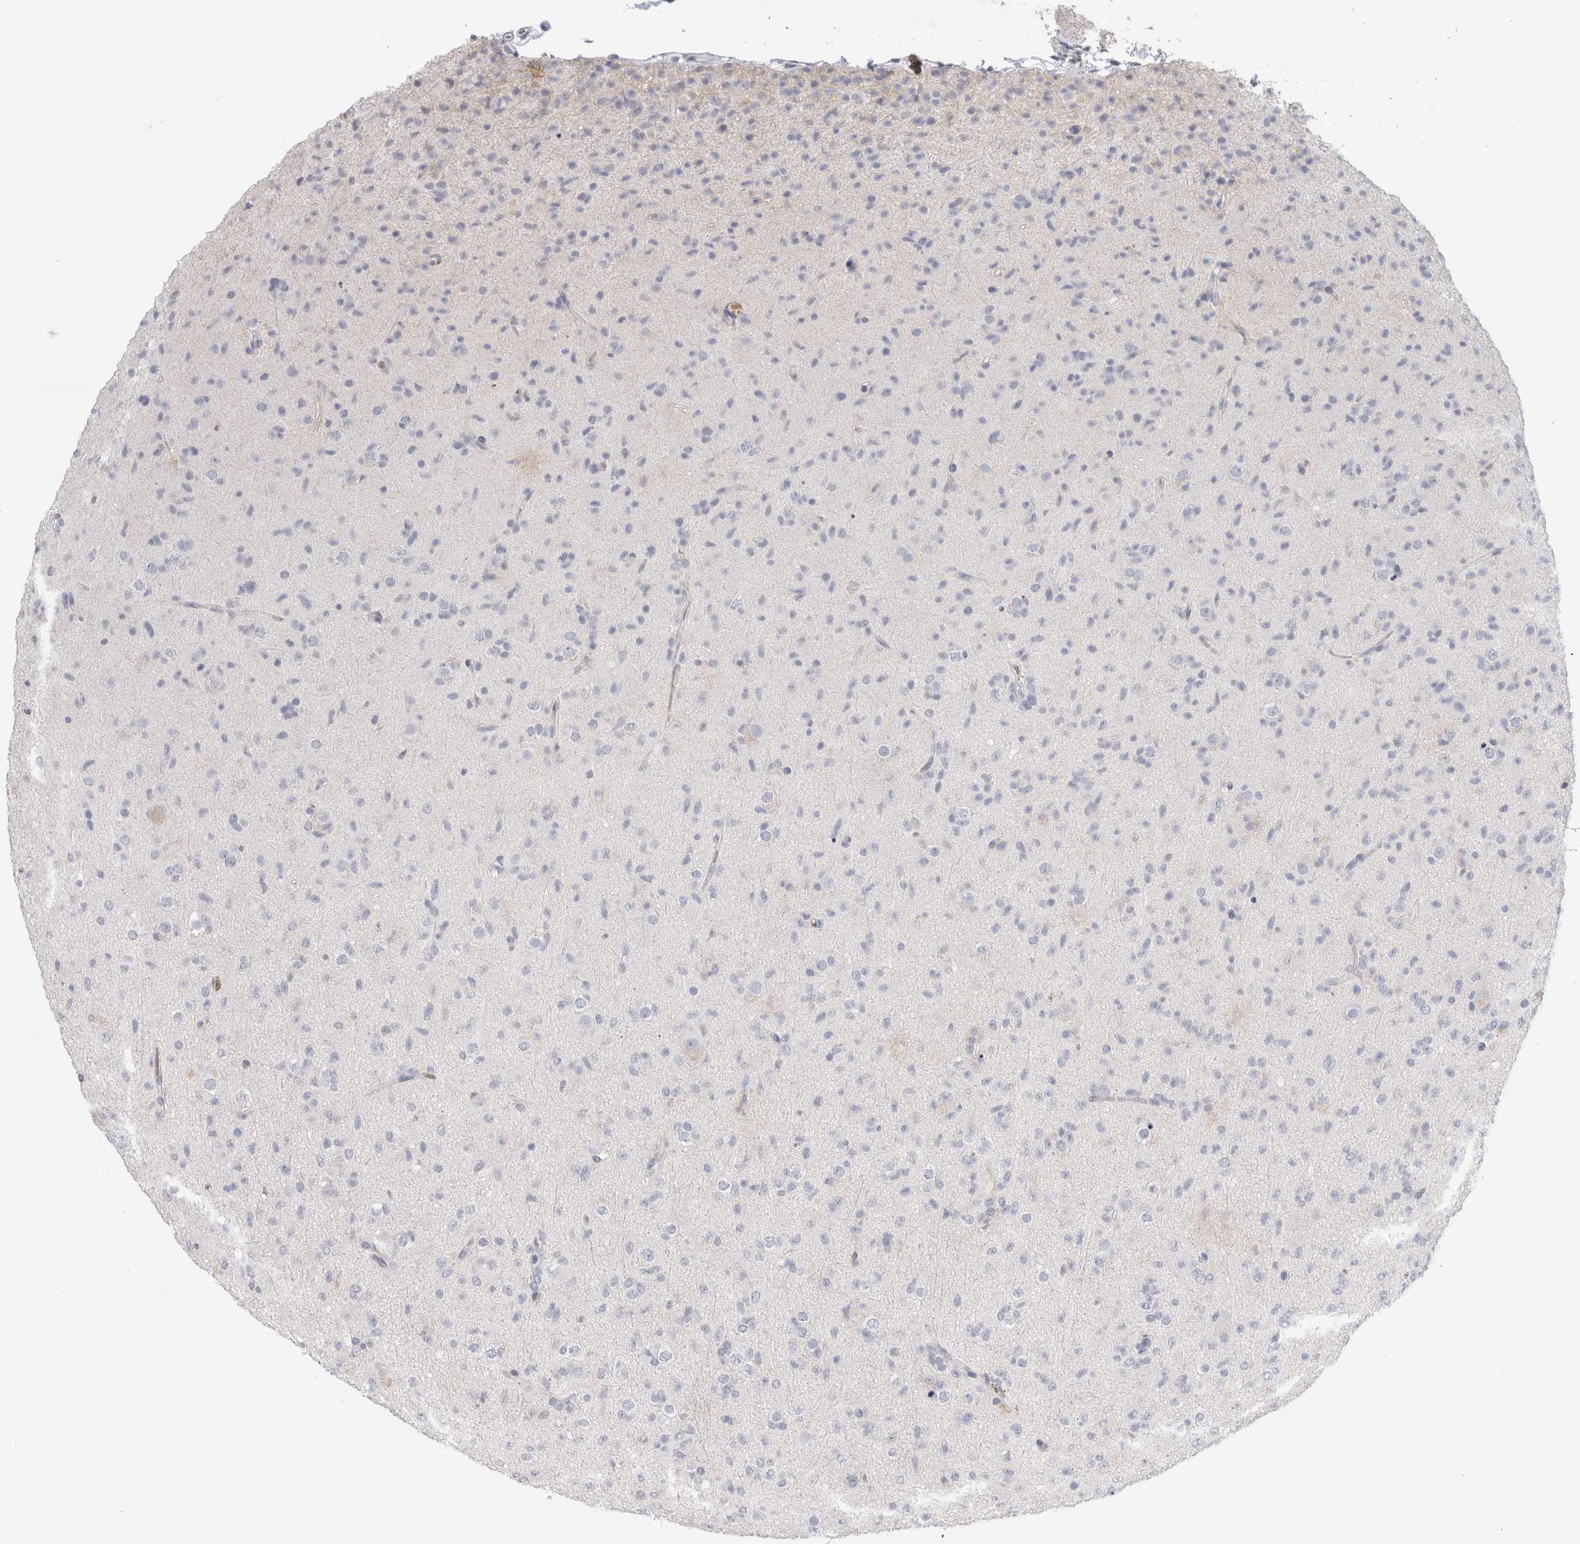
{"staining": {"intensity": "negative", "quantity": "none", "location": "none"}, "tissue": "glioma", "cell_type": "Tumor cells", "image_type": "cancer", "snomed": [{"axis": "morphology", "description": "Glioma, malignant, Low grade"}, {"axis": "topography", "description": "Brain"}], "caption": "This micrograph is of low-grade glioma (malignant) stained with immunohistochemistry to label a protein in brown with the nuclei are counter-stained blue. There is no staining in tumor cells.", "gene": "CD38", "patient": {"sex": "male", "age": 65}}